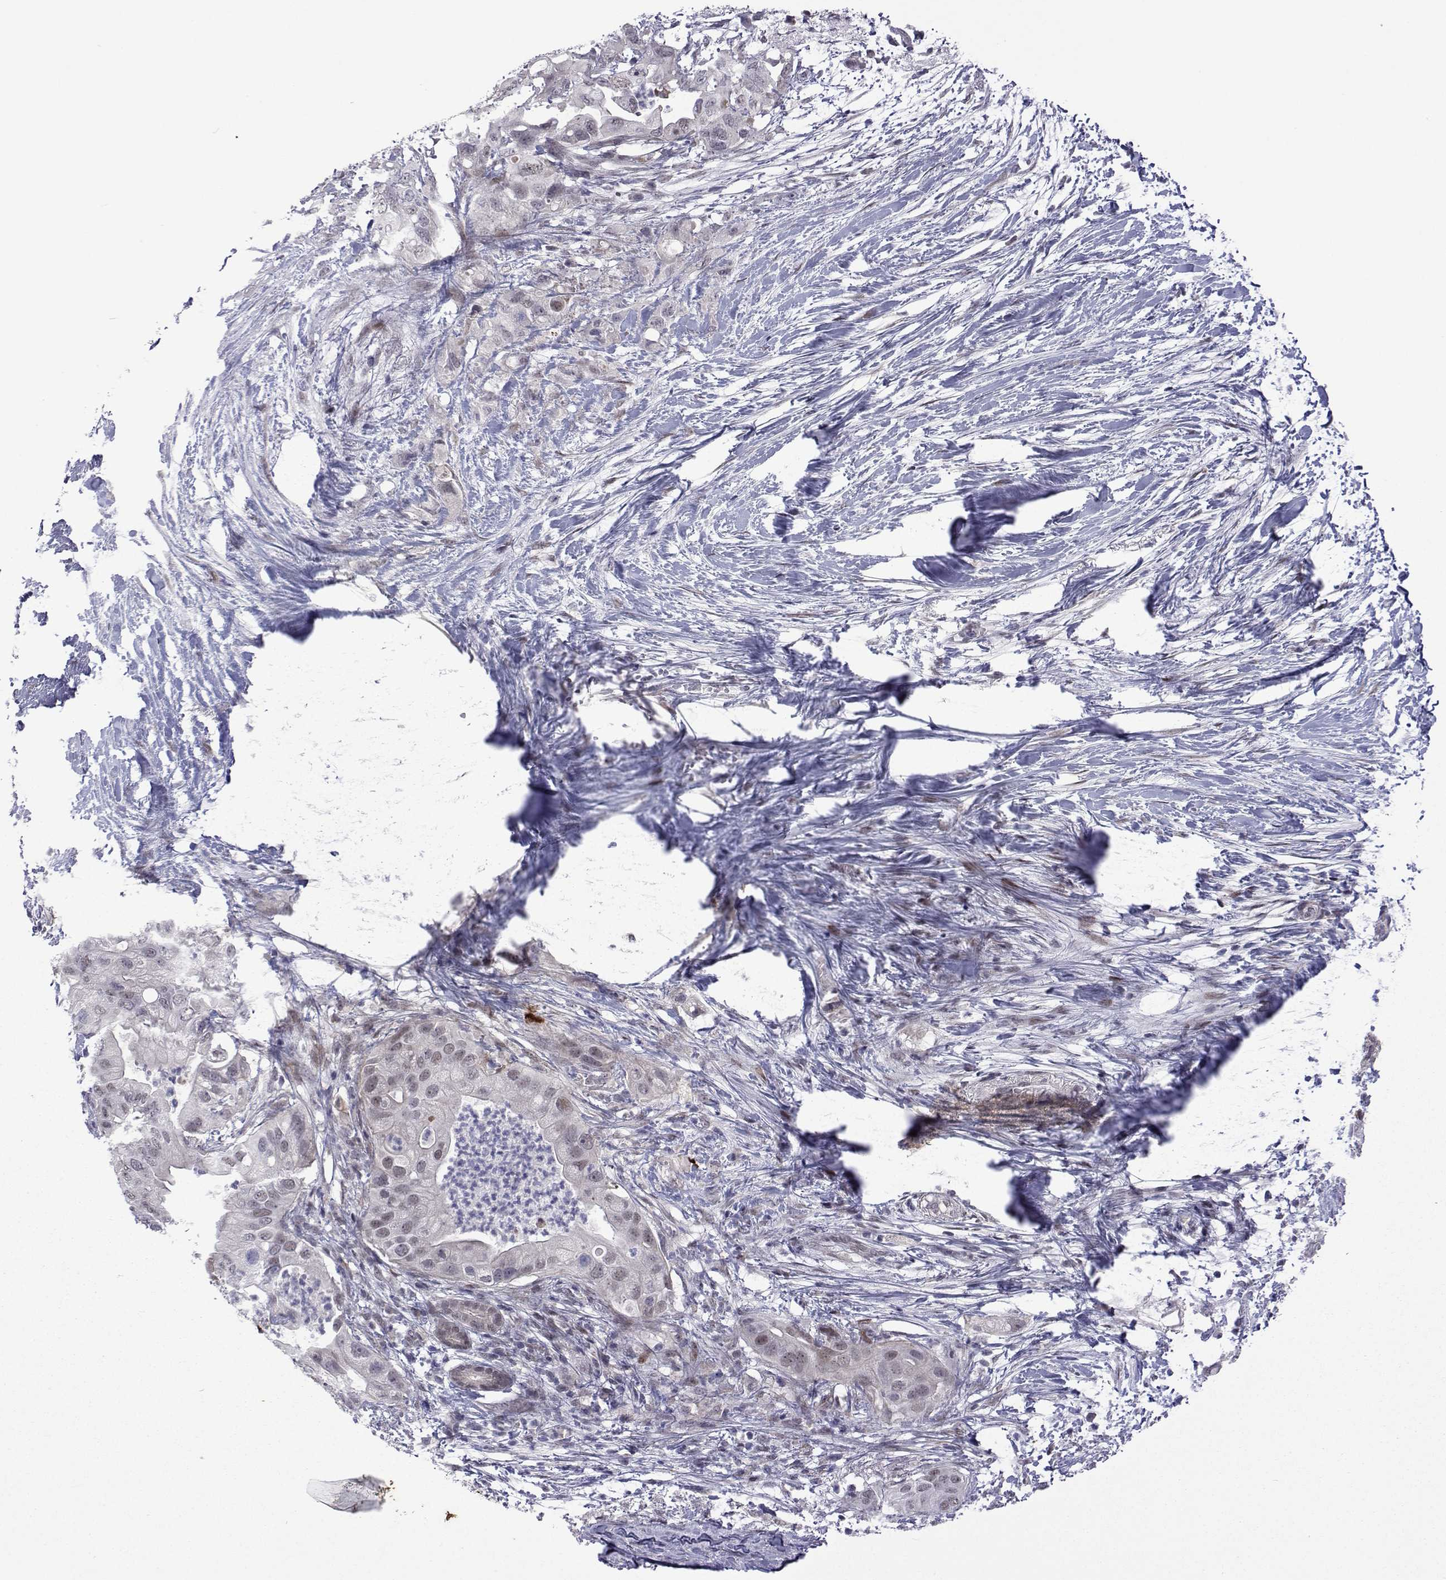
{"staining": {"intensity": "weak", "quantity": "<25%", "location": "nuclear"}, "tissue": "pancreatic cancer", "cell_type": "Tumor cells", "image_type": "cancer", "snomed": [{"axis": "morphology", "description": "Adenocarcinoma, NOS"}, {"axis": "topography", "description": "Pancreas"}], "caption": "Pancreatic cancer (adenocarcinoma) was stained to show a protein in brown. There is no significant expression in tumor cells.", "gene": "EFCAB3", "patient": {"sex": "female", "age": 72}}